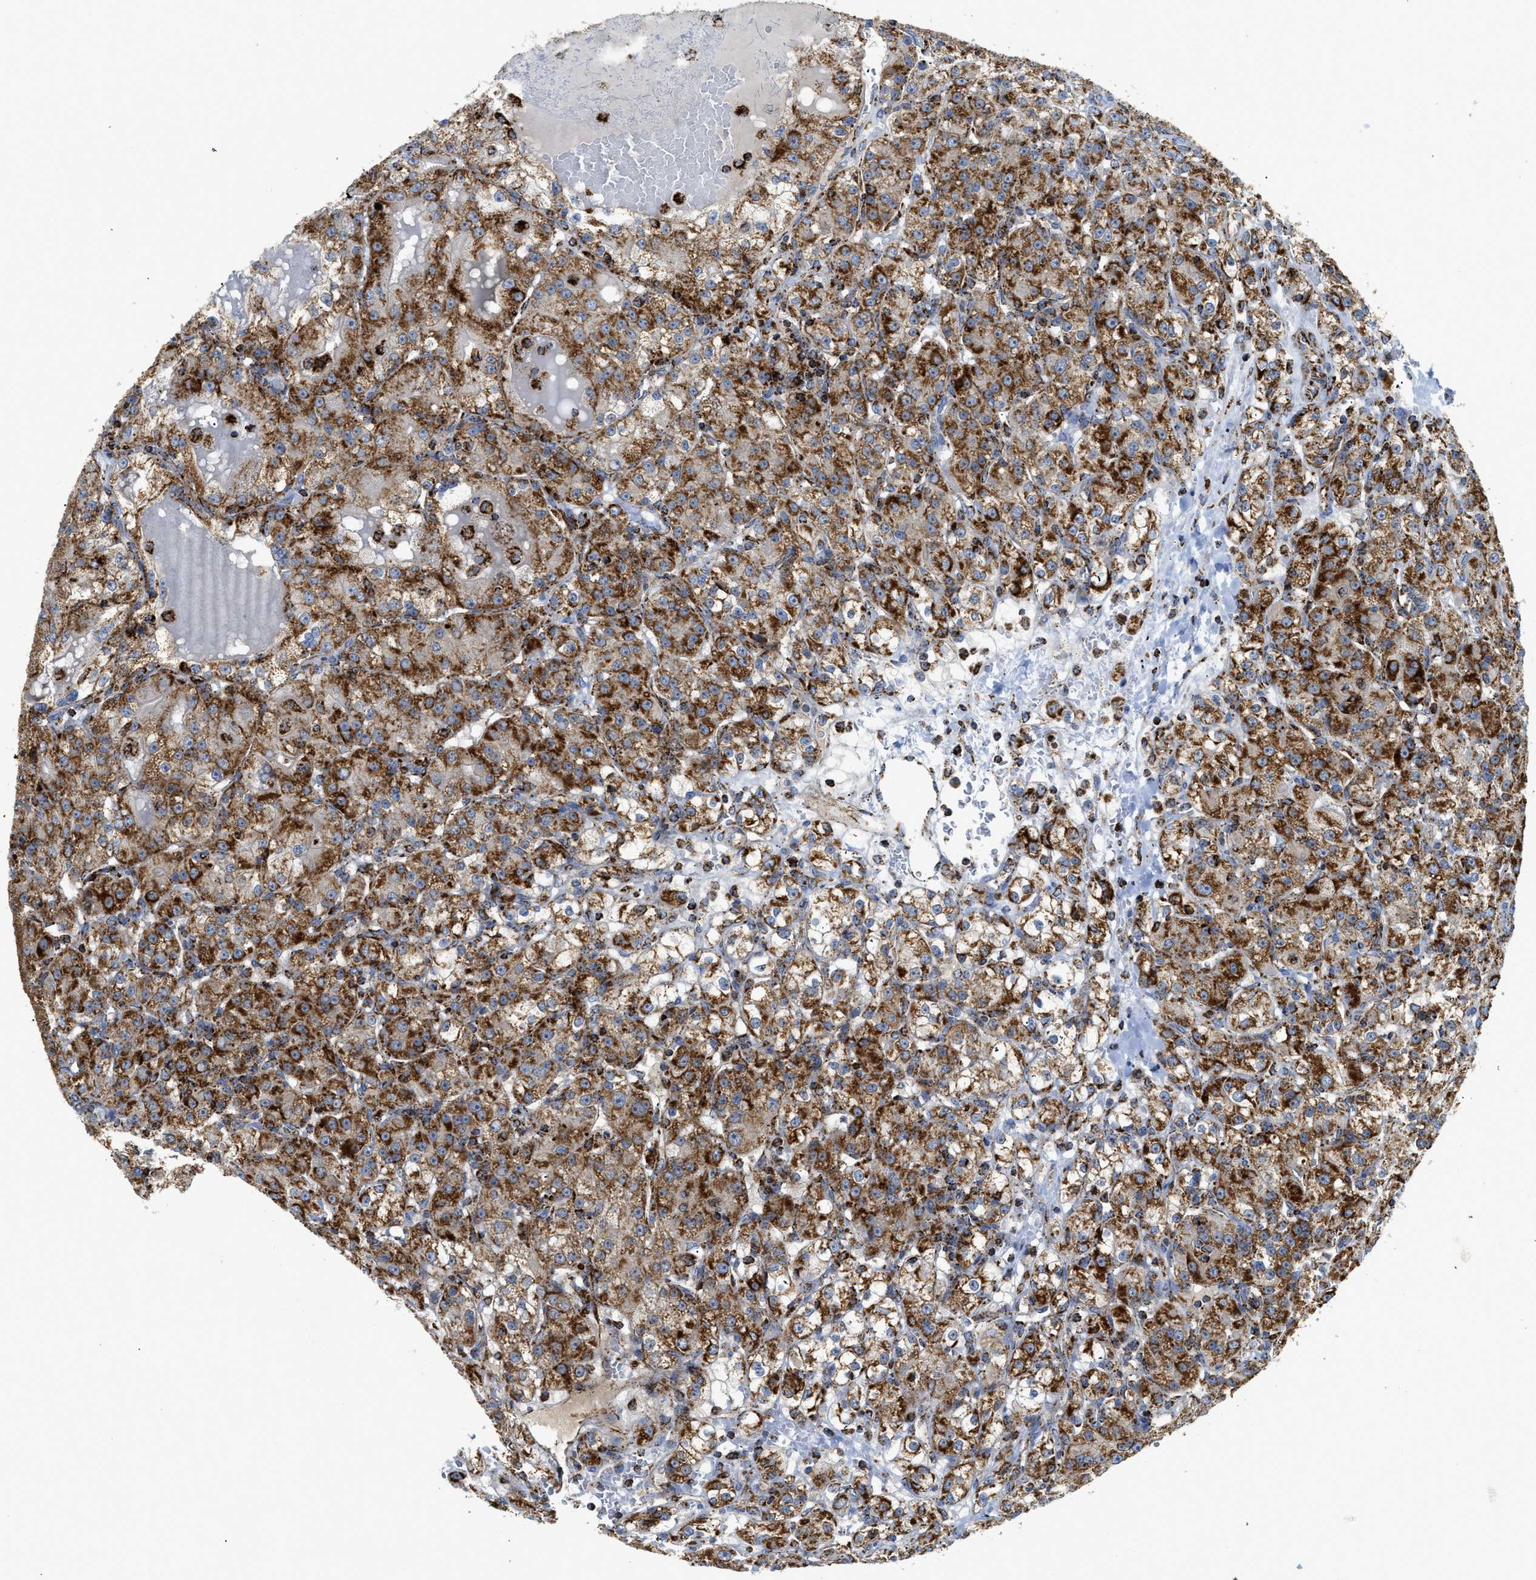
{"staining": {"intensity": "strong", "quantity": ">75%", "location": "cytoplasmic/membranous"}, "tissue": "renal cancer", "cell_type": "Tumor cells", "image_type": "cancer", "snomed": [{"axis": "morphology", "description": "Normal tissue, NOS"}, {"axis": "morphology", "description": "Adenocarcinoma, NOS"}, {"axis": "topography", "description": "Kidney"}], "caption": "This is a micrograph of IHC staining of adenocarcinoma (renal), which shows strong staining in the cytoplasmic/membranous of tumor cells.", "gene": "SQOR", "patient": {"sex": "male", "age": 61}}